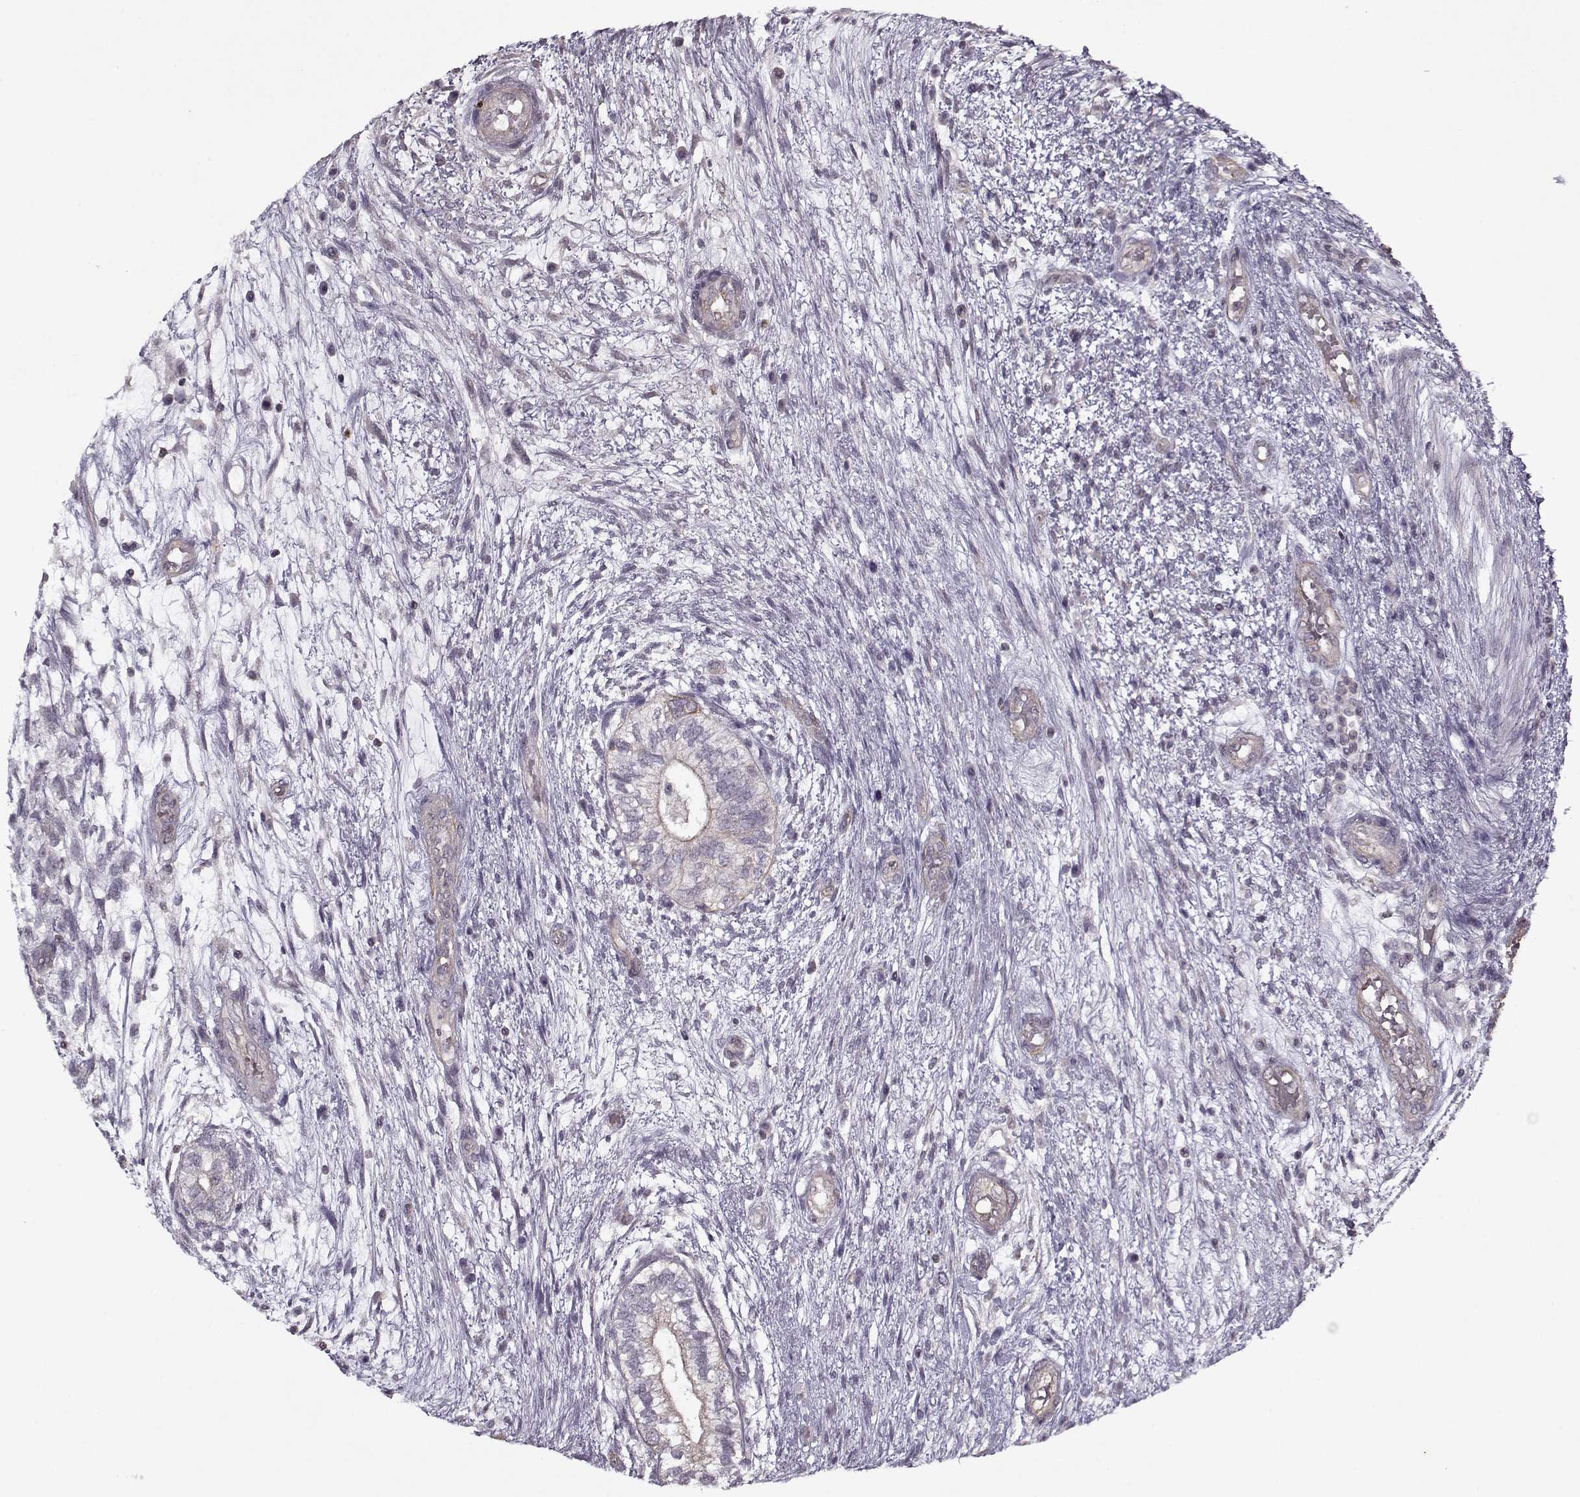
{"staining": {"intensity": "weak", "quantity": "<25%", "location": "cytoplasmic/membranous"}, "tissue": "testis cancer", "cell_type": "Tumor cells", "image_type": "cancer", "snomed": [{"axis": "morphology", "description": "Normal tissue, NOS"}, {"axis": "morphology", "description": "Carcinoma, Embryonal, NOS"}, {"axis": "topography", "description": "Testis"}, {"axis": "topography", "description": "Epididymis"}], "caption": "A high-resolution histopathology image shows immunohistochemistry (IHC) staining of testis cancer, which displays no significant positivity in tumor cells.", "gene": "KRT9", "patient": {"sex": "male", "age": 32}}